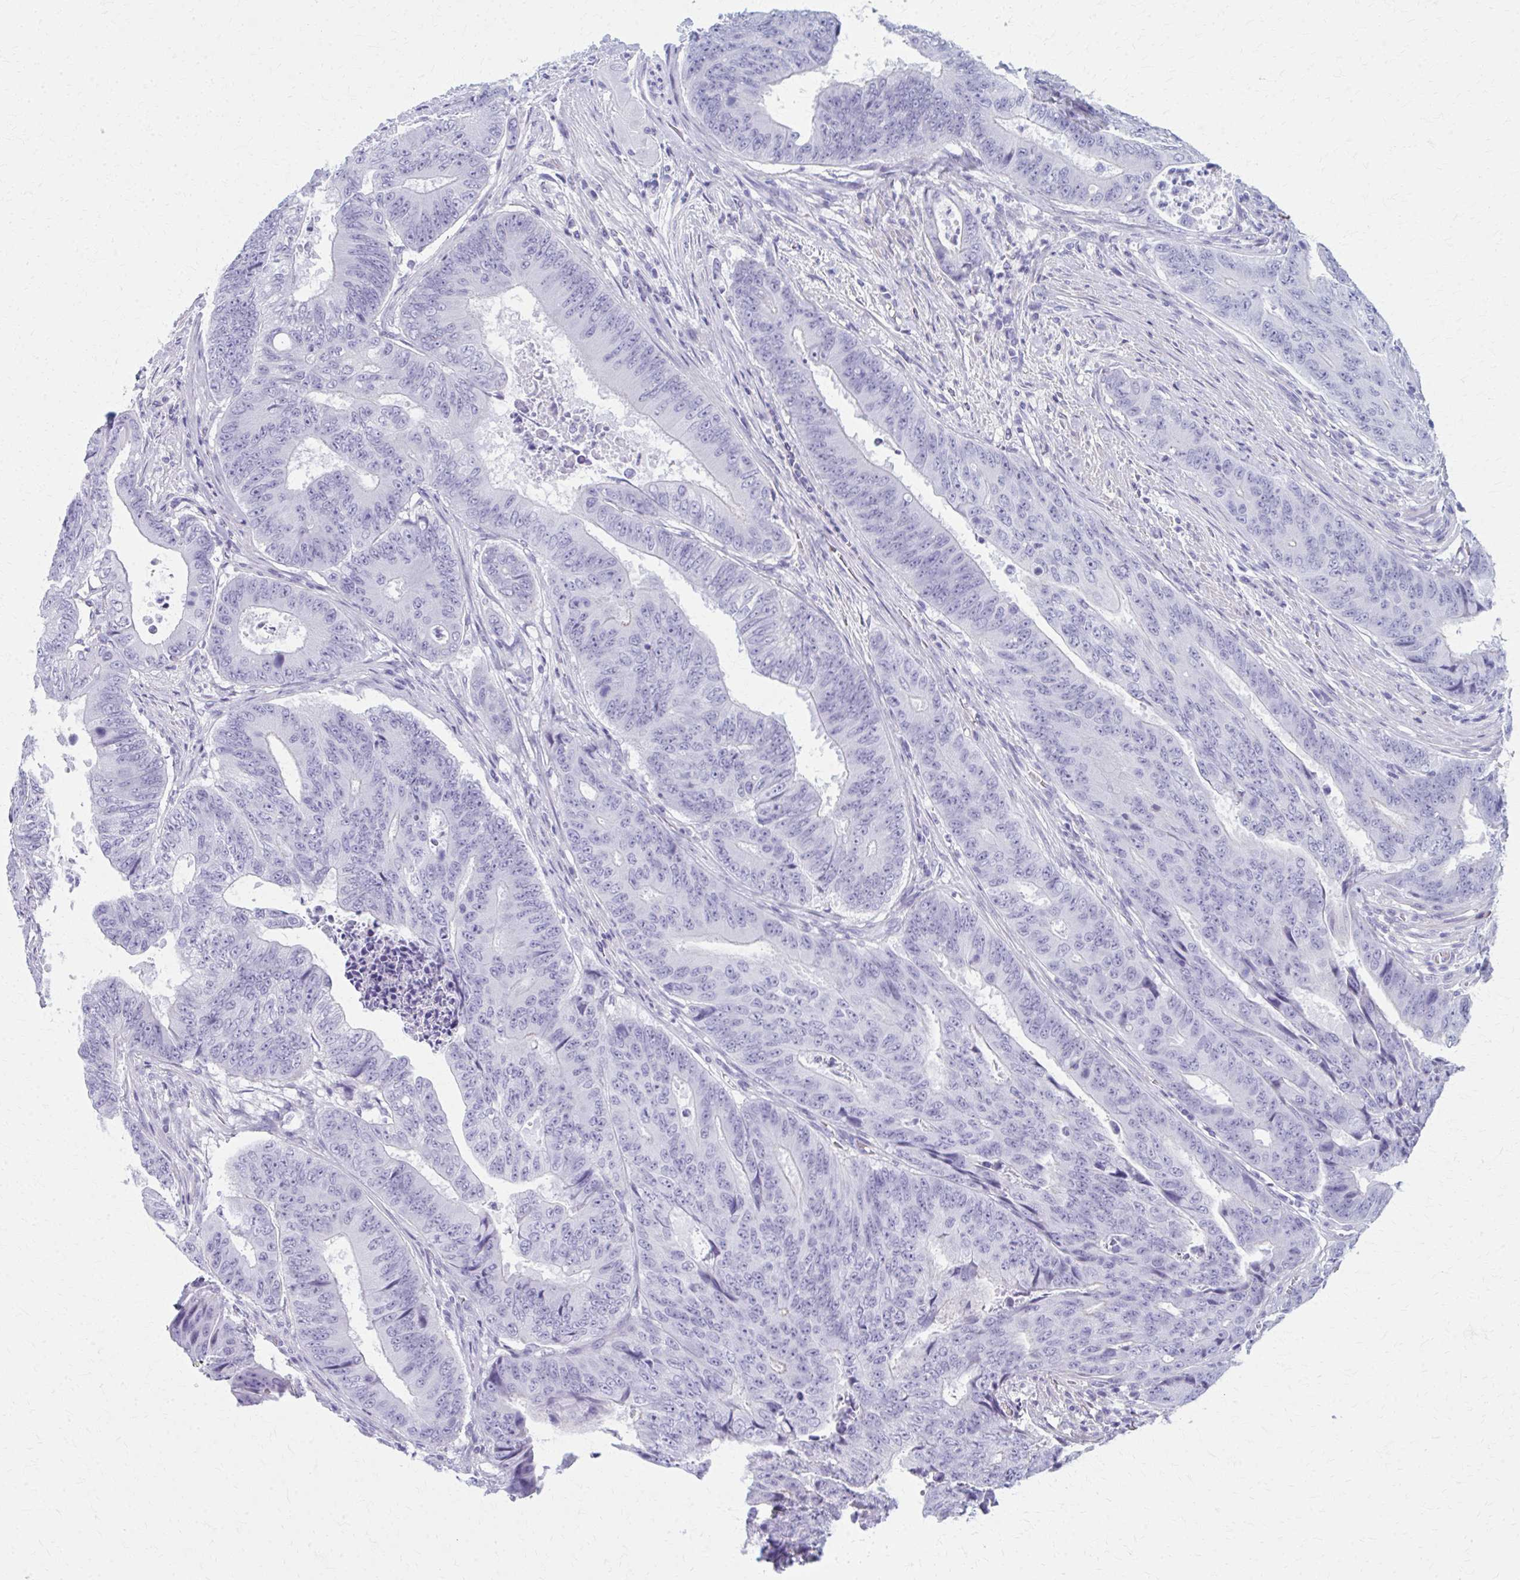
{"staining": {"intensity": "negative", "quantity": "none", "location": "none"}, "tissue": "colorectal cancer", "cell_type": "Tumor cells", "image_type": "cancer", "snomed": [{"axis": "morphology", "description": "Adenocarcinoma, NOS"}, {"axis": "topography", "description": "Colon"}], "caption": "Photomicrograph shows no protein staining in tumor cells of colorectal cancer (adenocarcinoma) tissue. Brightfield microscopy of immunohistochemistry (IHC) stained with DAB (3,3'-diaminobenzidine) (brown) and hematoxylin (blue), captured at high magnification.", "gene": "MPLKIP", "patient": {"sex": "female", "age": 48}}